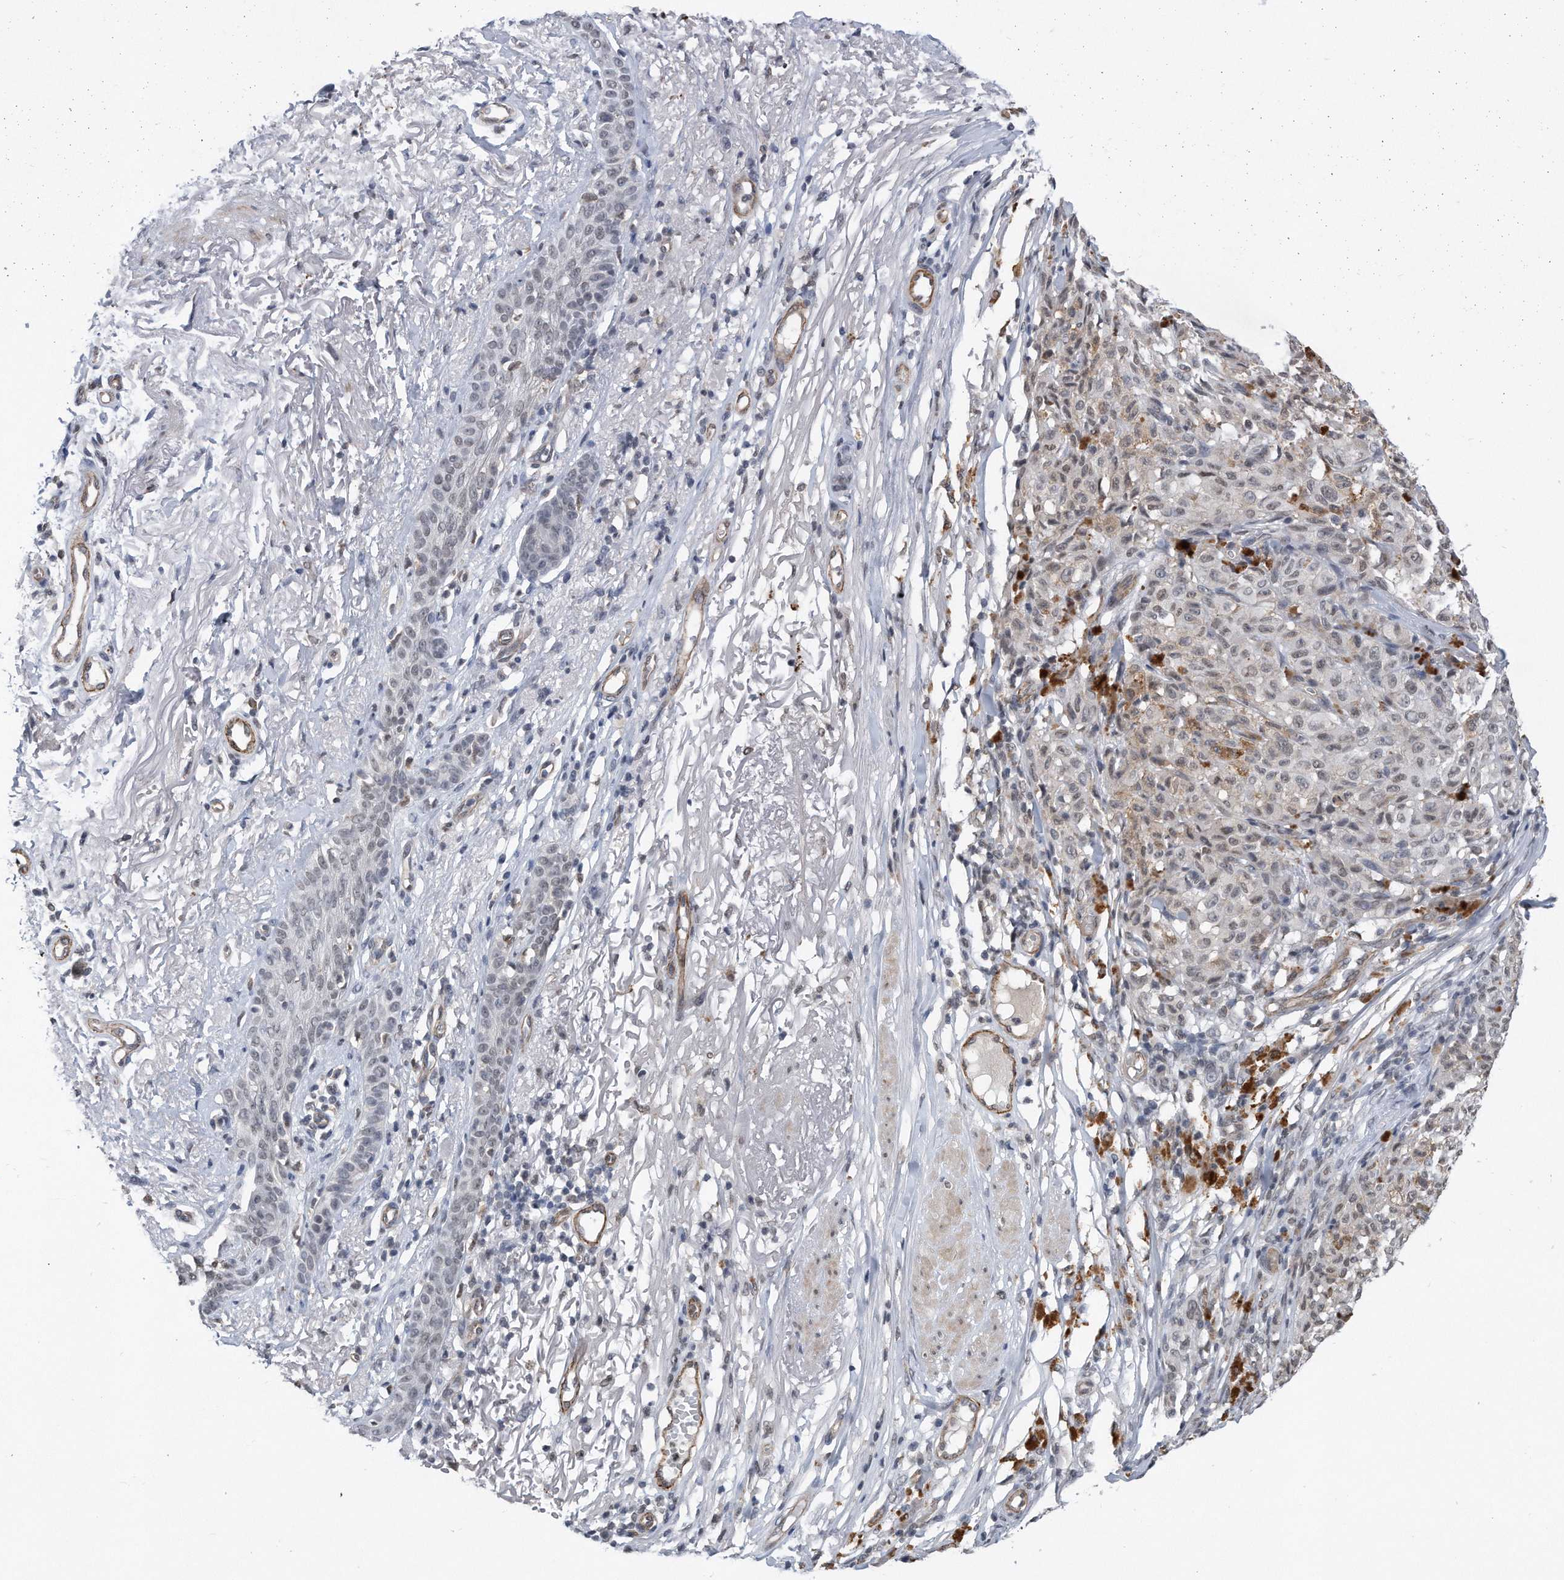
{"staining": {"intensity": "negative", "quantity": "none", "location": "none"}, "tissue": "melanoma", "cell_type": "Tumor cells", "image_type": "cancer", "snomed": [{"axis": "morphology", "description": "Malignant melanoma, NOS"}, {"axis": "topography", "description": "Skin"}], "caption": "Tumor cells are negative for protein expression in human melanoma.", "gene": "TP53INP1", "patient": {"sex": "female", "age": 82}}